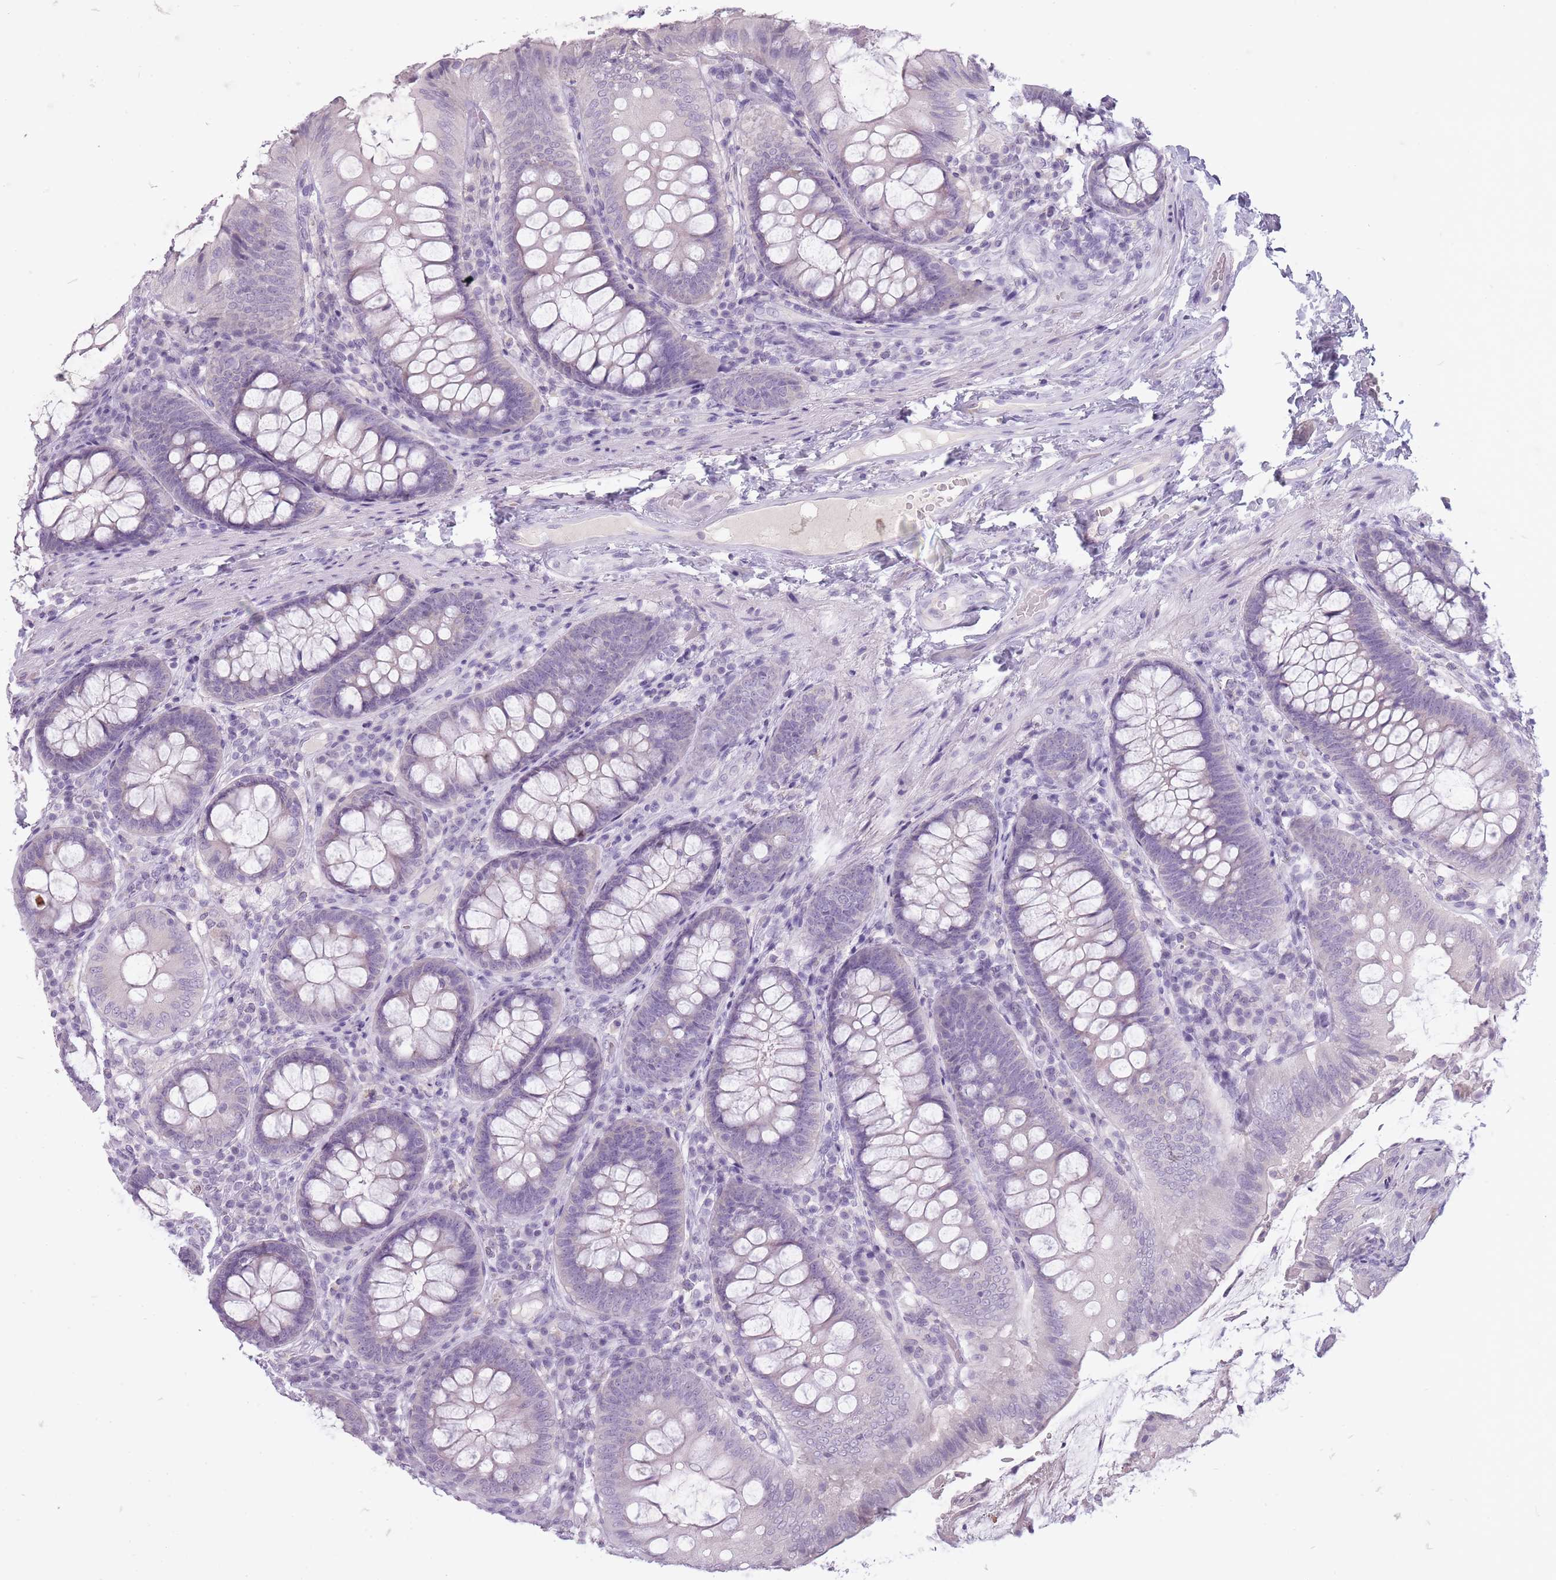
{"staining": {"intensity": "negative", "quantity": "none", "location": "none"}, "tissue": "colon", "cell_type": "Endothelial cells", "image_type": "normal", "snomed": [{"axis": "morphology", "description": "Normal tissue, NOS"}, {"axis": "topography", "description": "Colon"}], "caption": "Colon was stained to show a protein in brown. There is no significant positivity in endothelial cells. The staining was performed using DAB to visualize the protein expression in brown, while the nuclei were stained in blue with hematoxylin (Magnification: 20x).", "gene": "FAM43B", "patient": {"sex": "male", "age": 84}}